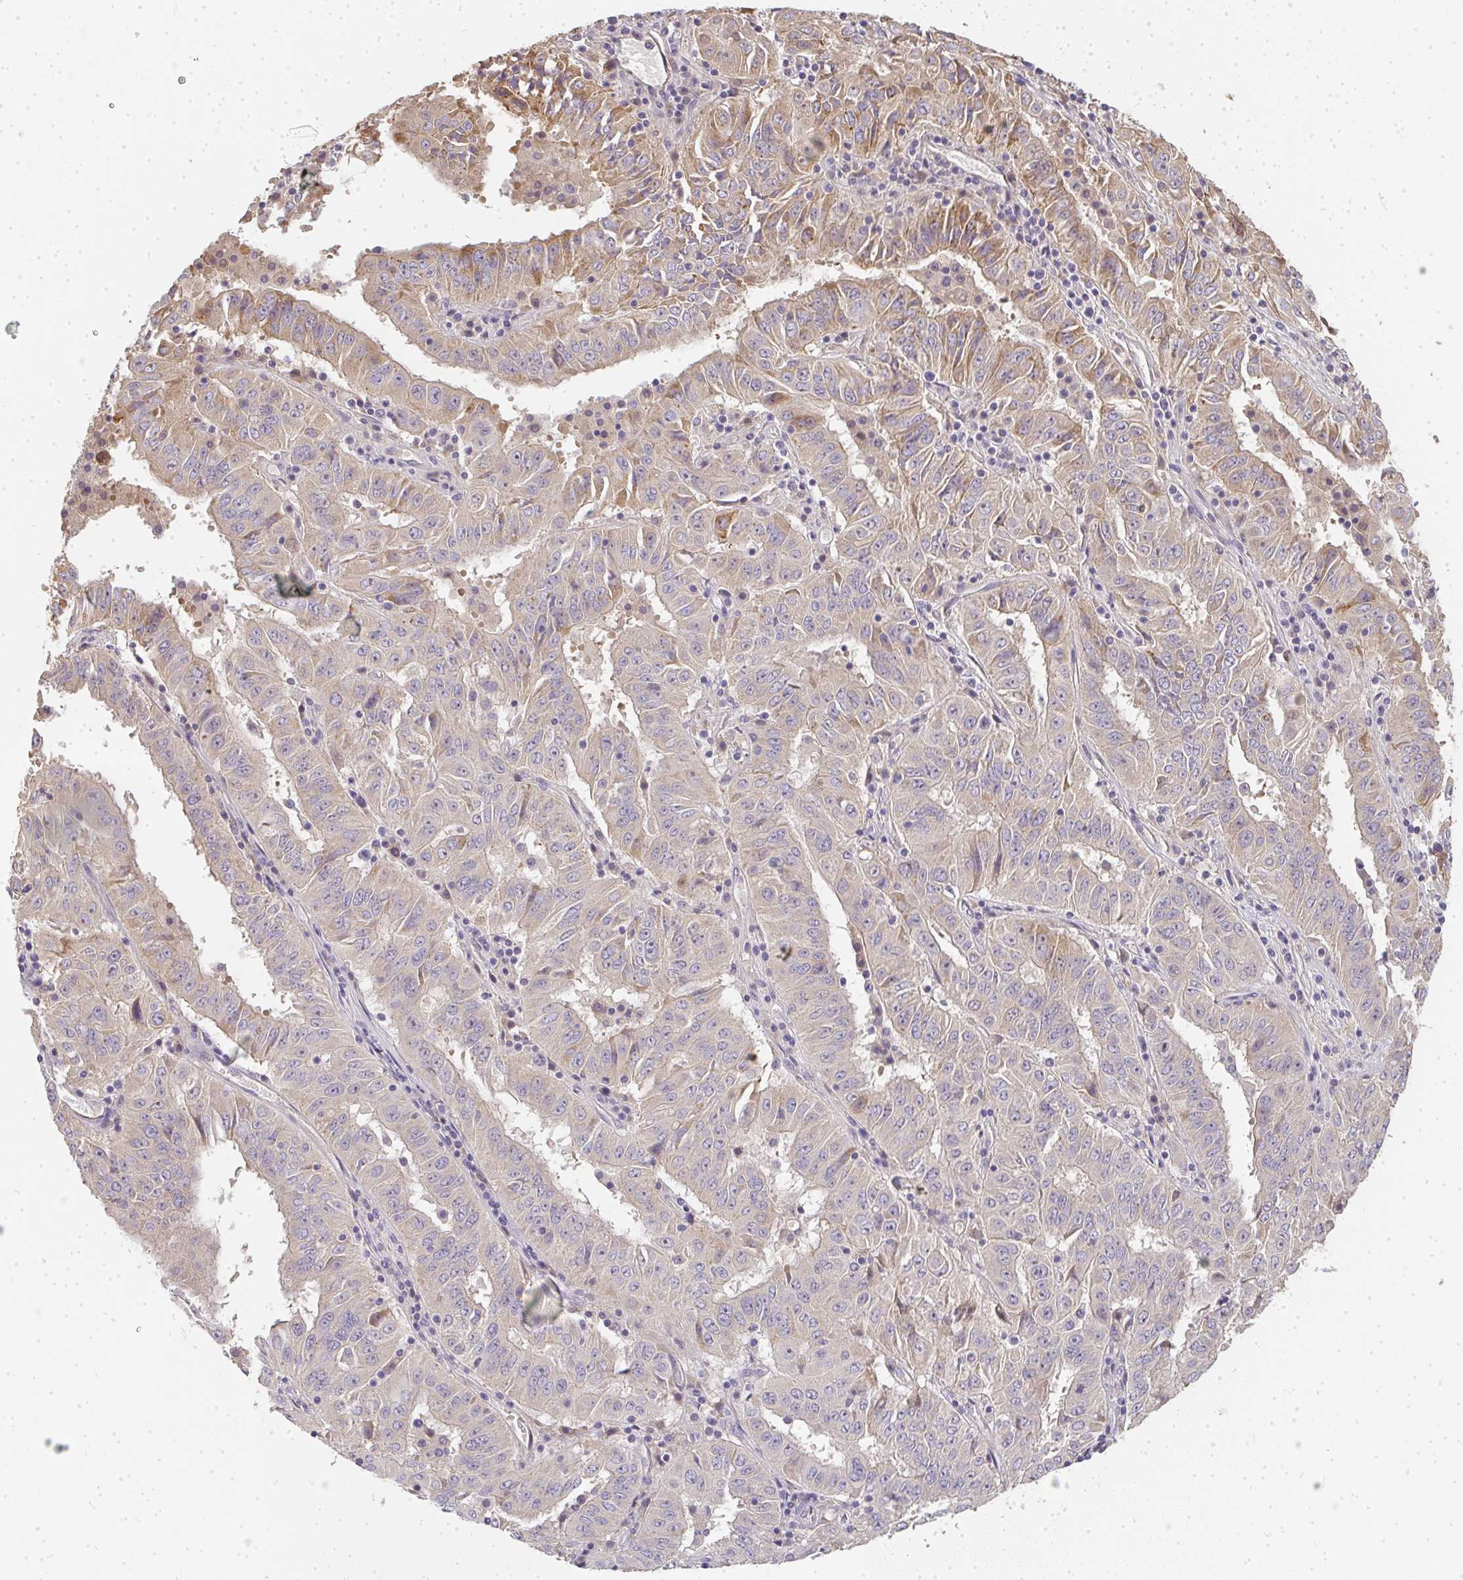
{"staining": {"intensity": "weak", "quantity": "<25%", "location": "cytoplasmic/membranous"}, "tissue": "pancreatic cancer", "cell_type": "Tumor cells", "image_type": "cancer", "snomed": [{"axis": "morphology", "description": "Adenocarcinoma, NOS"}, {"axis": "topography", "description": "Pancreas"}], "caption": "Pancreatic cancer was stained to show a protein in brown. There is no significant expression in tumor cells. (DAB immunohistochemistry (IHC) with hematoxylin counter stain).", "gene": "SLC35B3", "patient": {"sex": "male", "age": 63}}